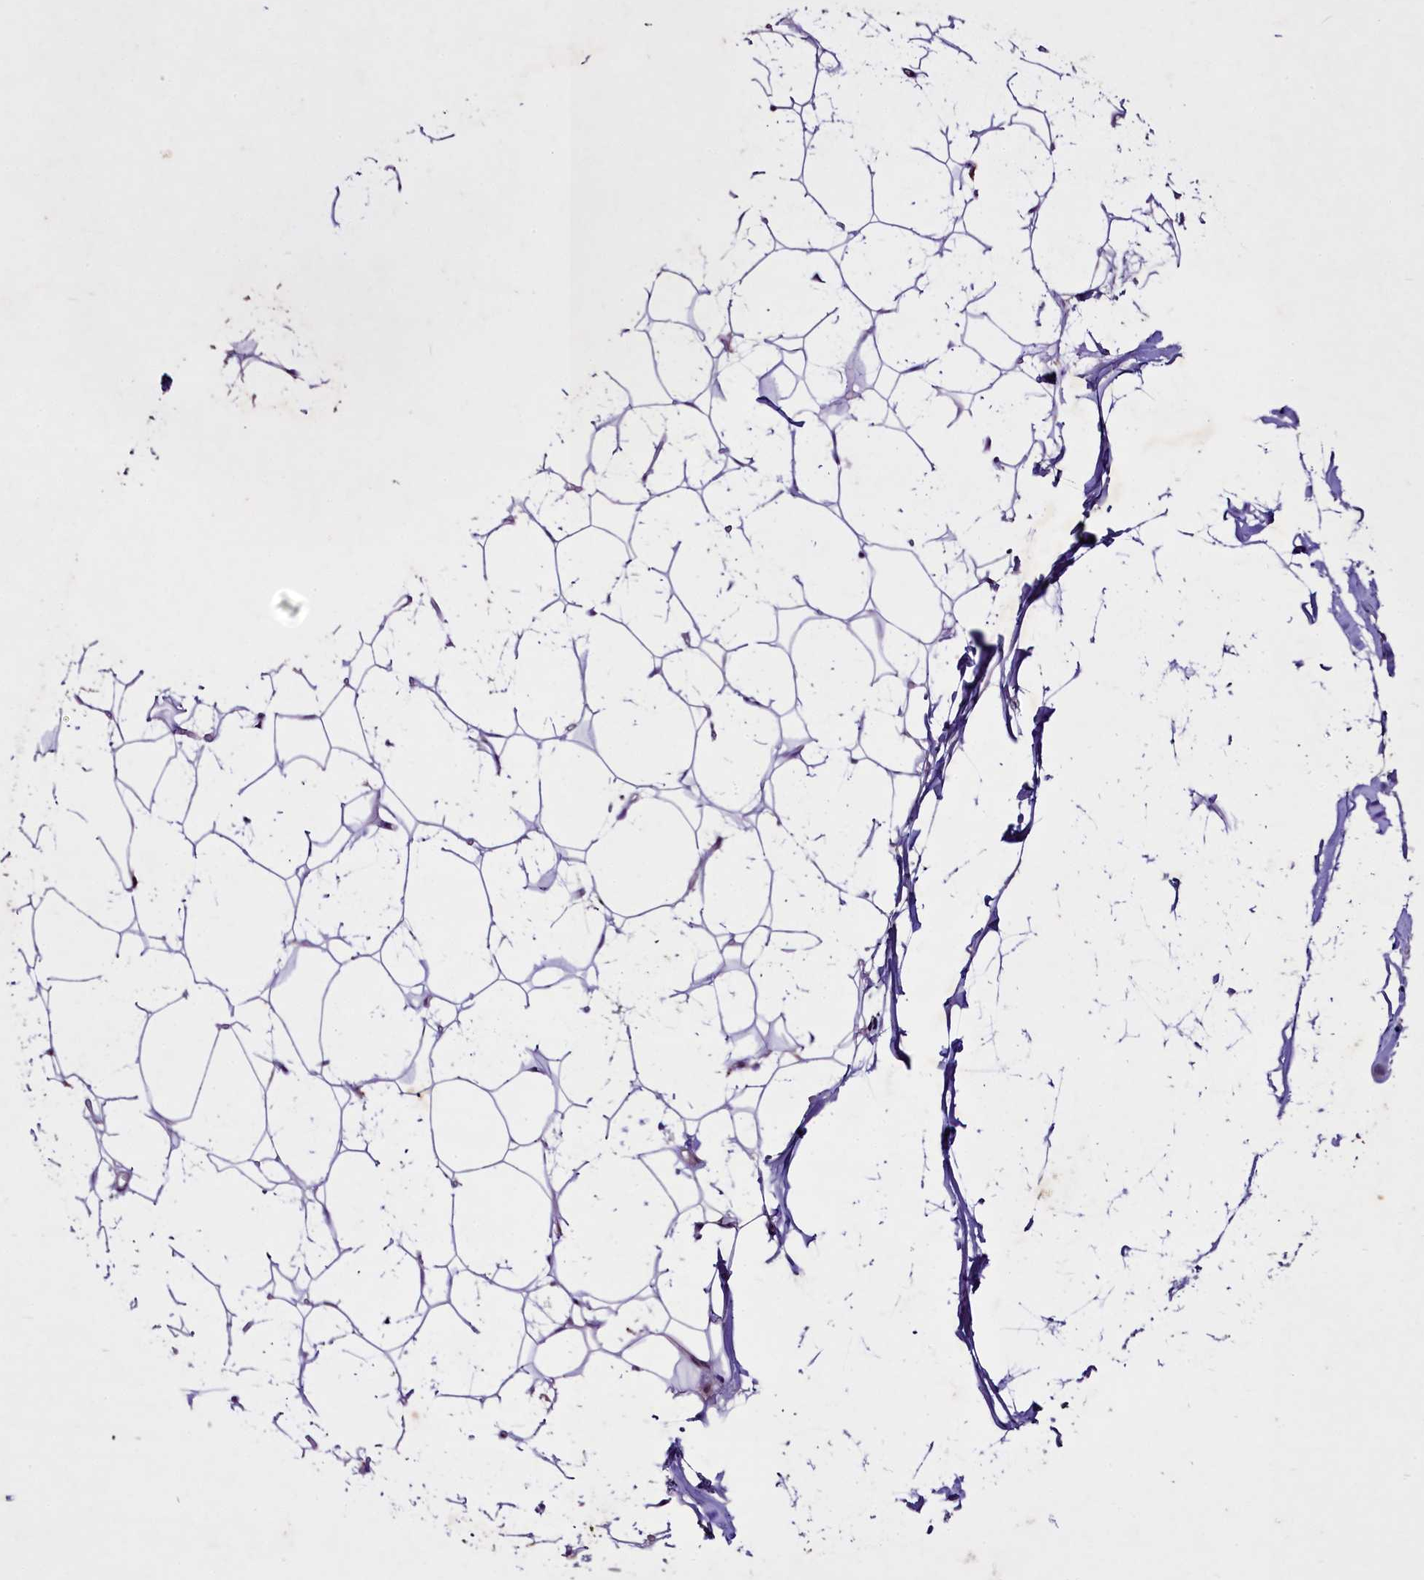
{"staining": {"intensity": "negative", "quantity": "none", "location": "none"}, "tissue": "adipose tissue", "cell_type": "Adipocytes", "image_type": "normal", "snomed": [{"axis": "morphology", "description": "Normal tissue, NOS"}, {"axis": "topography", "description": "Breast"}], "caption": "Adipocytes are negative for protein expression in normal human adipose tissue. (Brightfield microscopy of DAB (3,3'-diaminobenzidine) immunohistochemistry at high magnification).", "gene": "FAM209B", "patient": {"sex": "female", "age": 26}}